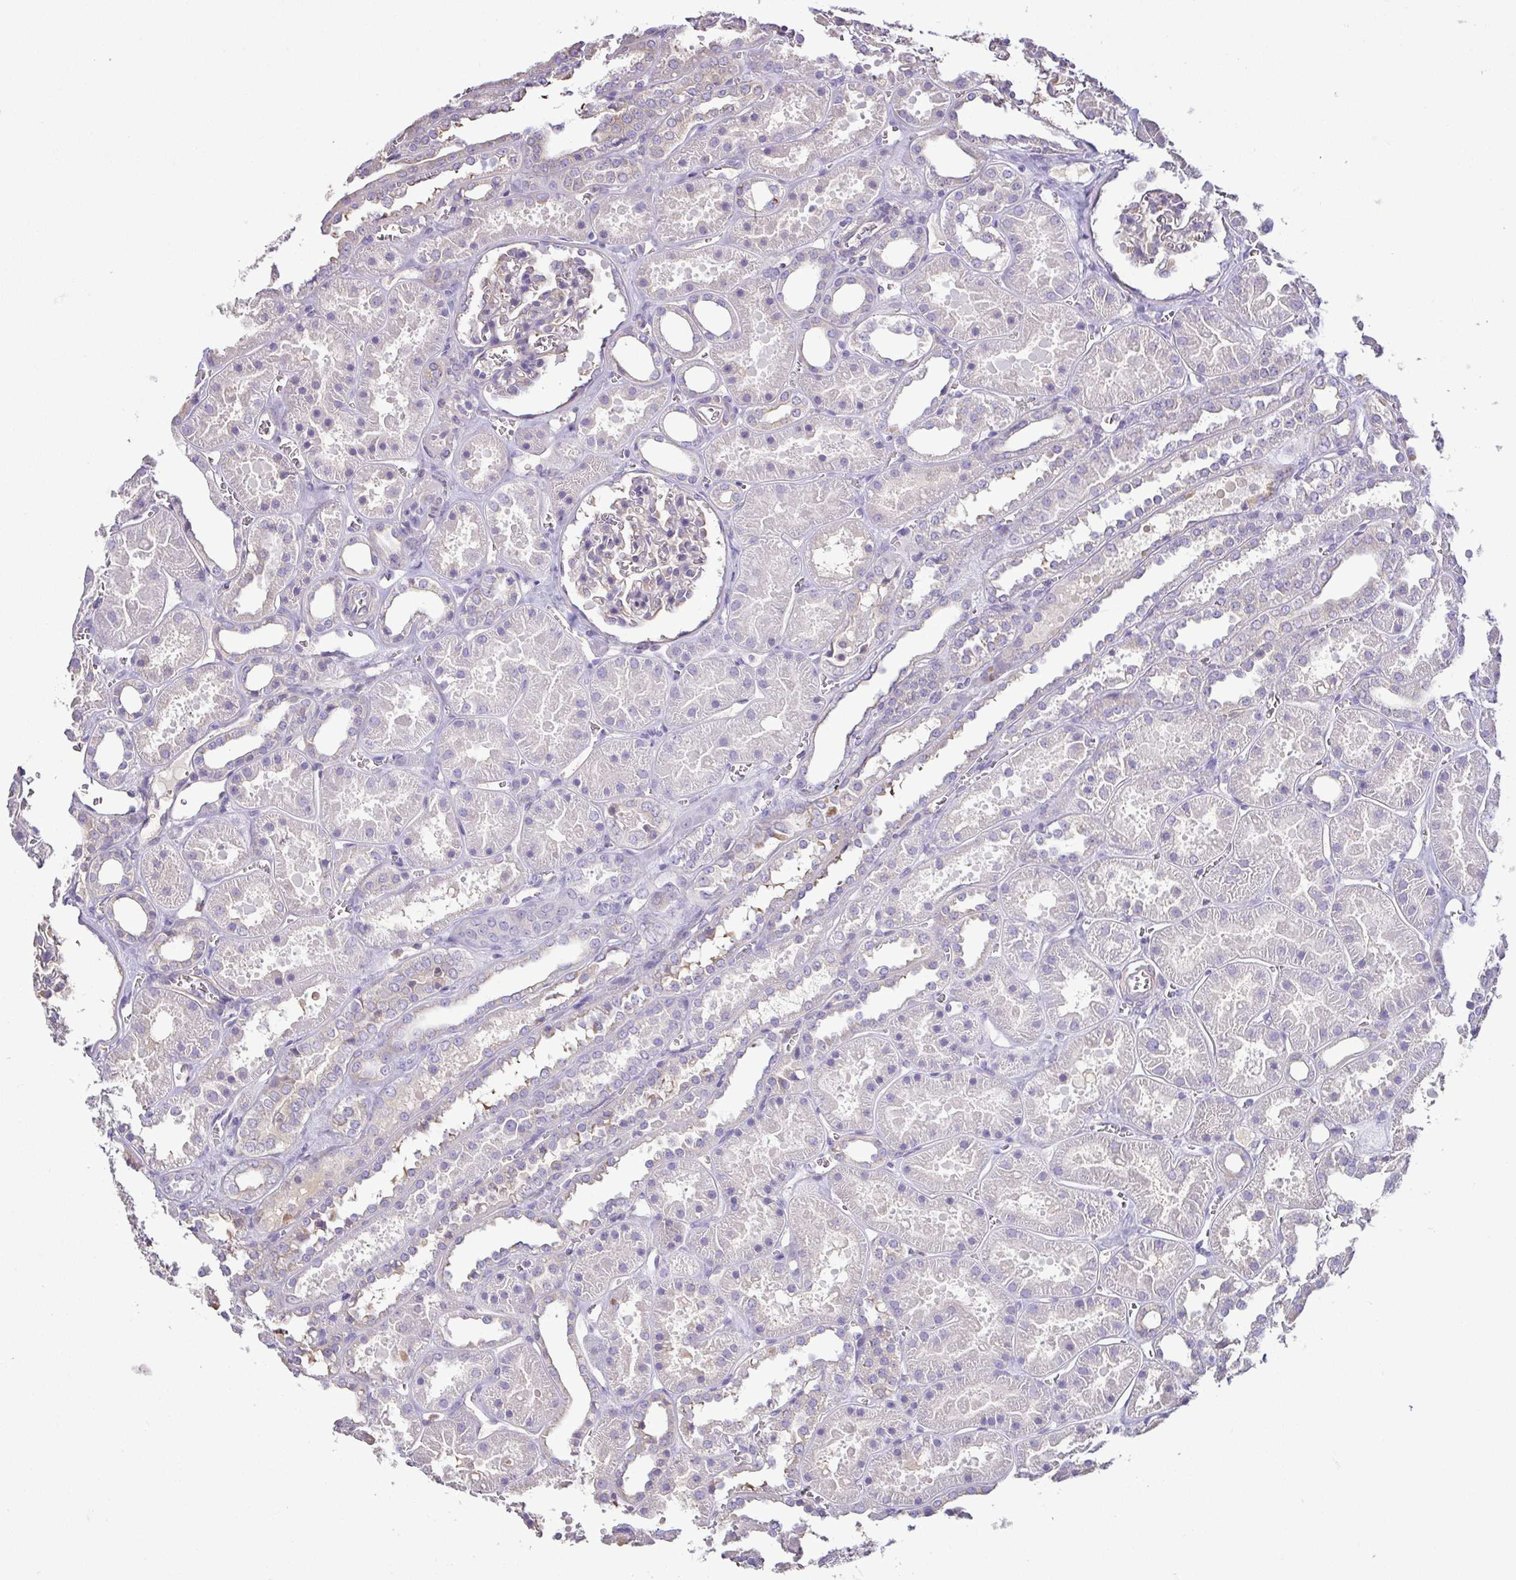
{"staining": {"intensity": "negative", "quantity": "none", "location": "none"}, "tissue": "kidney", "cell_type": "Cells in glomeruli", "image_type": "normal", "snomed": [{"axis": "morphology", "description": "Normal tissue, NOS"}, {"axis": "topography", "description": "Kidney"}], "caption": "DAB (3,3'-diaminobenzidine) immunohistochemical staining of unremarkable human kidney reveals no significant expression in cells in glomeruli.", "gene": "MYL10", "patient": {"sex": "female", "age": 41}}